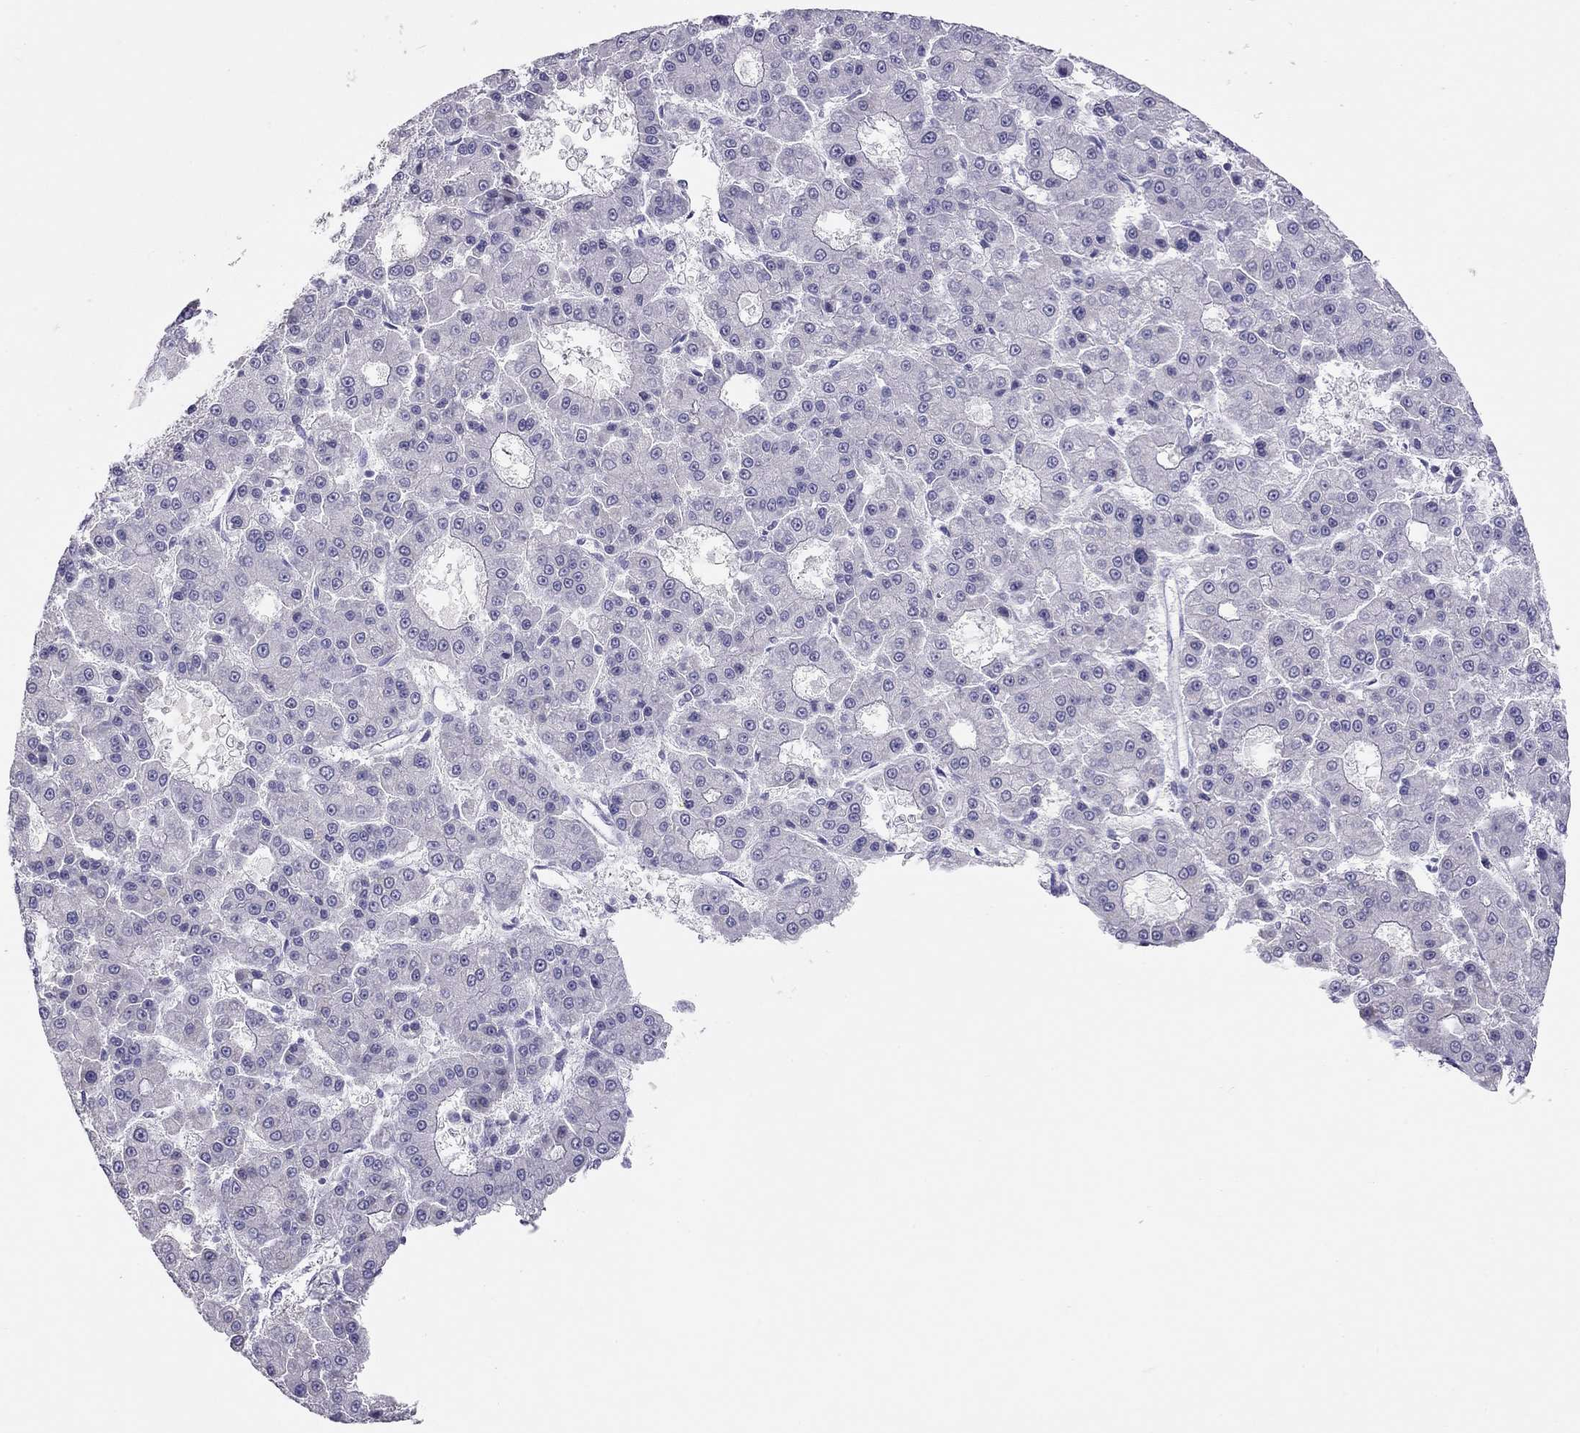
{"staining": {"intensity": "negative", "quantity": "none", "location": "none"}, "tissue": "liver cancer", "cell_type": "Tumor cells", "image_type": "cancer", "snomed": [{"axis": "morphology", "description": "Carcinoma, Hepatocellular, NOS"}, {"axis": "topography", "description": "Liver"}], "caption": "Photomicrograph shows no protein expression in tumor cells of liver cancer (hepatocellular carcinoma) tissue.", "gene": "KCNV2", "patient": {"sex": "male", "age": 70}}